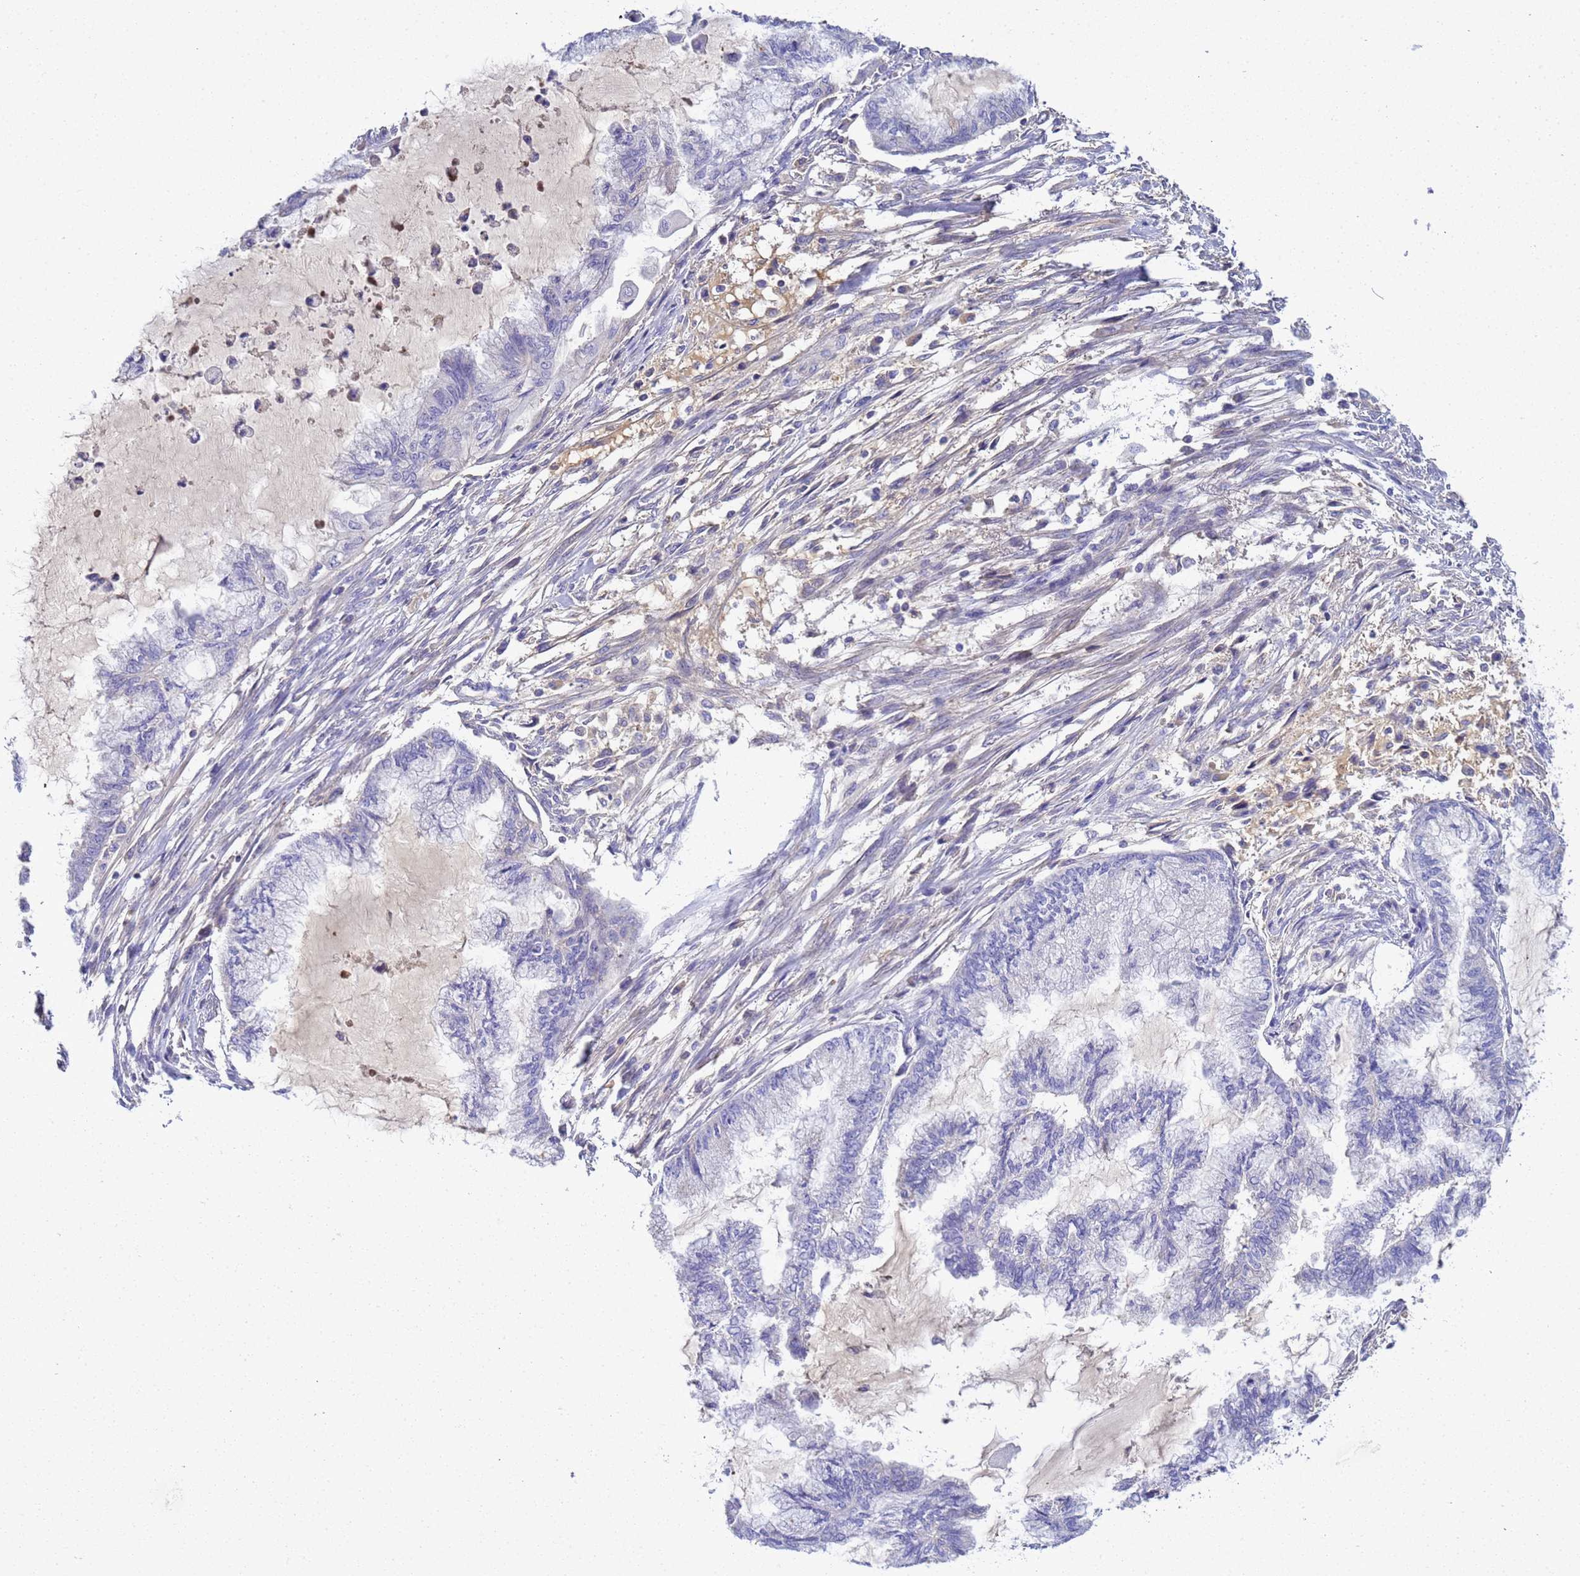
{"staining": {"intensity": "negative", "quantity": "none", "location": "none"}, "tissue": "endometrial cancer", "cell_type": "Tumor cells", "image_type": "cancer", "snomed": [{"axis": "morphology", "description": "Adenocarcinoma, NOS"}, {"axis": "topography", "description": "Endometrium"}], "caption": "Immunohistochemistry of endometrial cancer shows no staining in tumor cells.", "gene": "TBCD", "patient": {"sex": "female", "age": 86}}